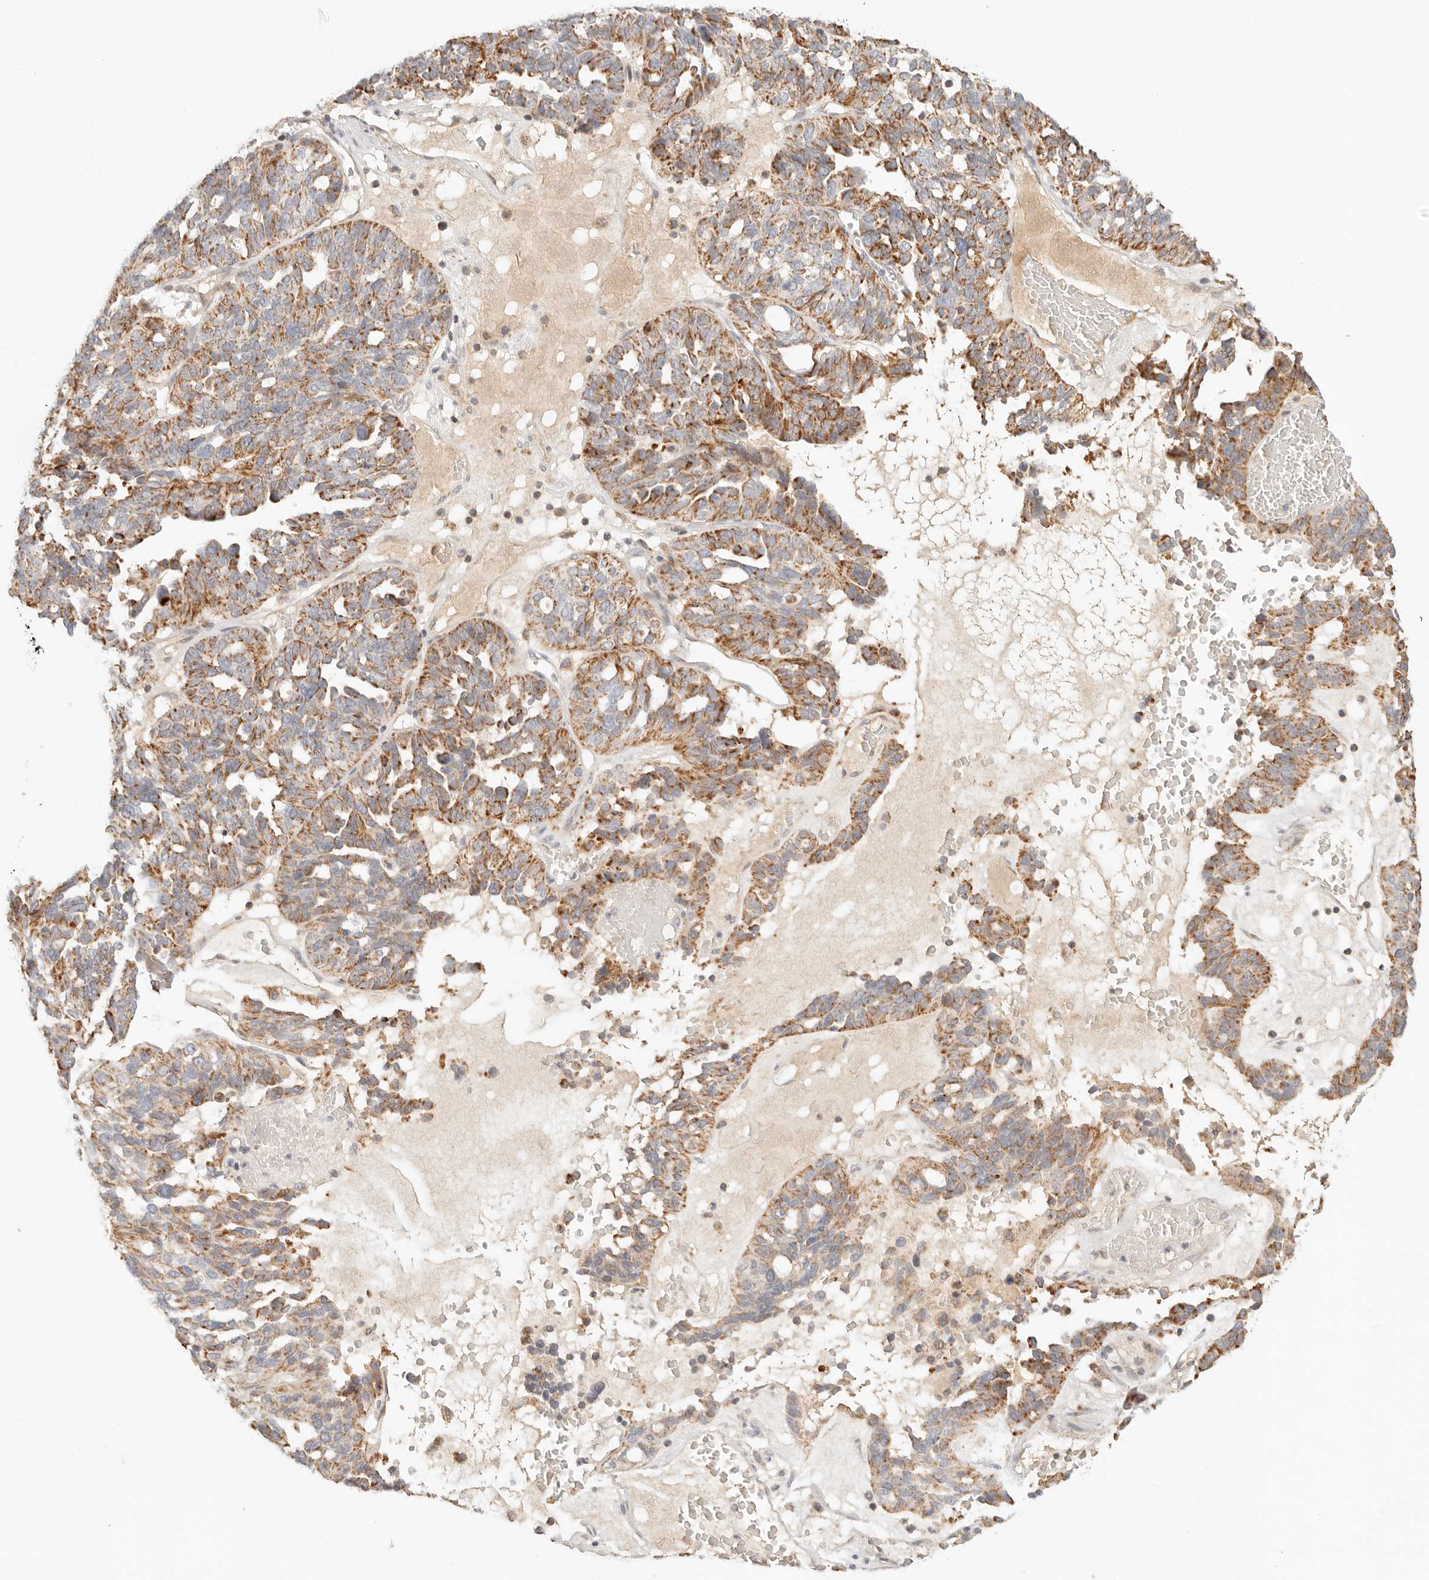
{"staining": {"intensity": "moderate", "quantity": ">75%", "location": "cytoplasmic/membranous"}, "tissue": "ovarian cancer", "cell_type": "Tumor cells", "image_type": "cancer", "snomed": [{"axis": "morphology", "description": "Cystadenocarcinoma, serous, NOS"}, {"axis": "topography", "description": "Ovary"}], "caption": "Immunohistochemistry micrograph of ovarian cancer stained for a protein (brown), which displays medium levels of moderate cytoplasmic/membranous positivity in about >75% of tumor cells.", "gene": "COA6", "patient": {"sex": "female", "age": 59}}